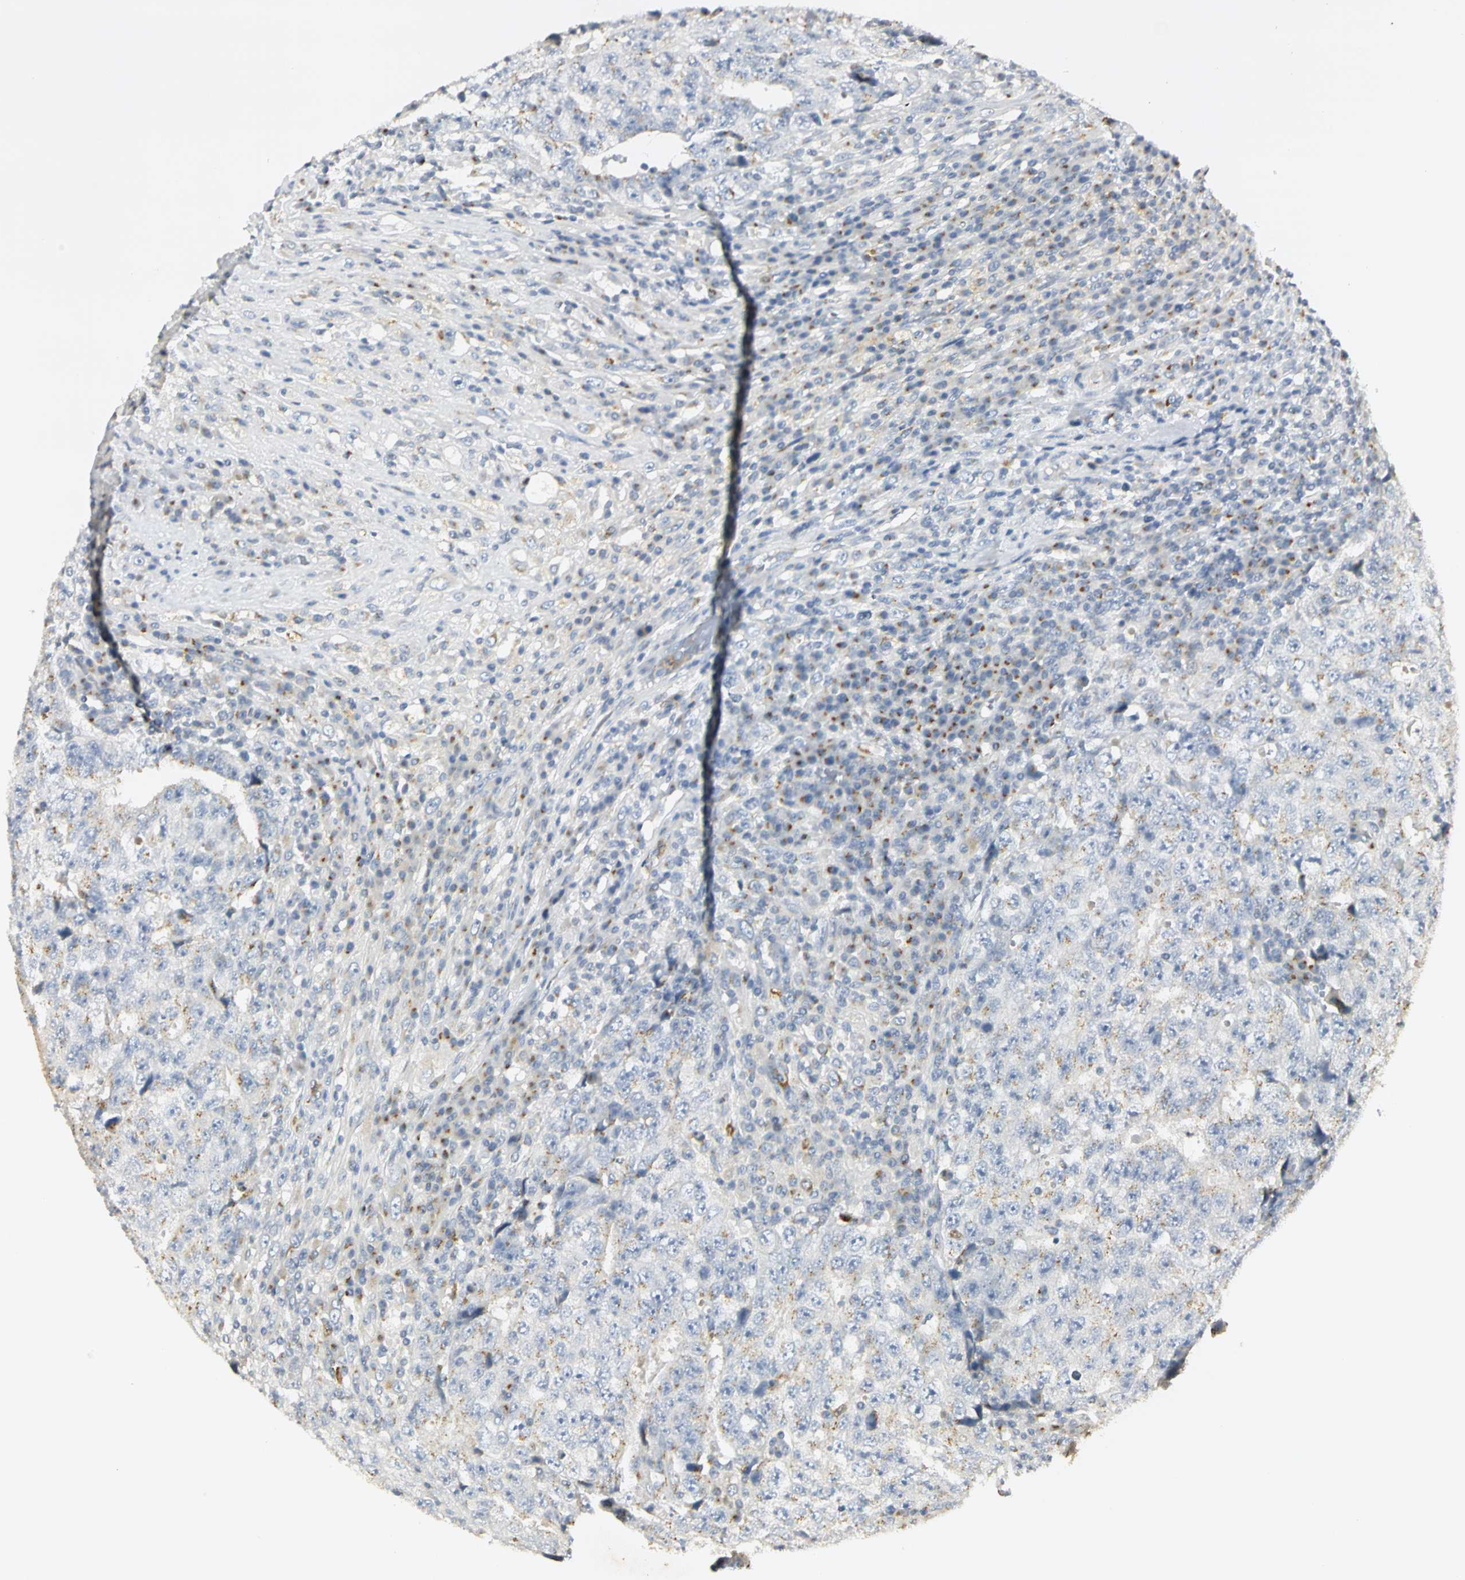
{"staining": {"intensity": "negative", "quantity": "none", "location": "none"}, "tissue": "testis cancer", "cell_type": "Tumor cells", "image_type": "cancer", "snomed": [{"axis": "morphology", "description": "Necrosis, NOS"}, {"axis": "morphology", "description": "Carcinoma, Embryonal, NOS"}, {"axis": "topography", "description": "Testis"}], "caption": "Image shows no significant protein staining in tumor cells of testis cancer (embryonal carcinoma). (Stains: DAB (3,3'-diaminobenzidine) immunohistochemistry with hematoxylin counter stain, Microscopy: brightfield microscopy at high magnification).", "gene": "TM9SF2", "patient": {"sex": "male", "age": 19}}